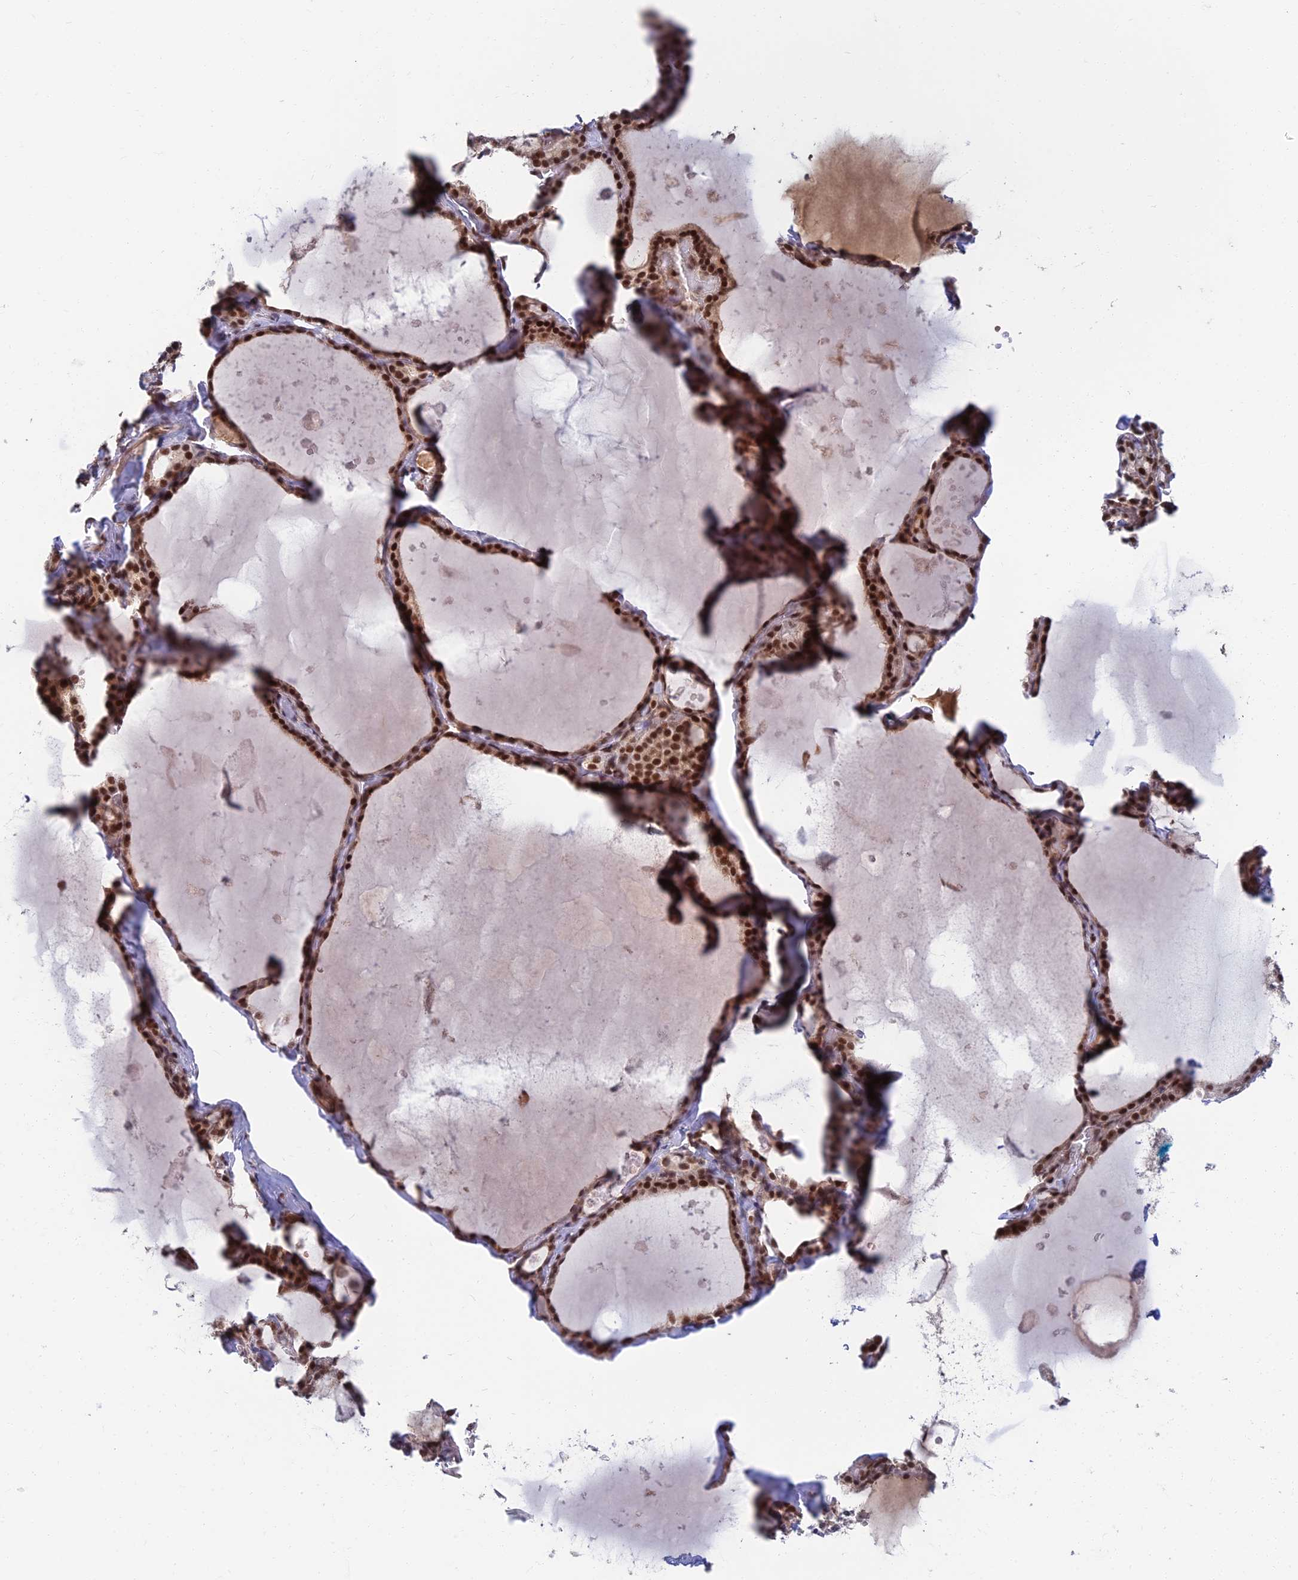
{"staining": {"intensity": "strong", "quantity": ">75%", "location": "nuclear"}, "tissue": "thyroid gland", "cell_type": "Glandular cells", "image_type": "normal", "snomed": [{"axis": "morphology", "description": "Normal tissue, NOS"}, {"axis": "topography", "description": "Thyroid gland"}], "caption": "Protein expression analysis of benign human thyroid gland reveals strong nuclear positivity in approximately >75% of glandular cells.", "gene": "TCEA2", "patient": {"sex": "male", "age": 56}}